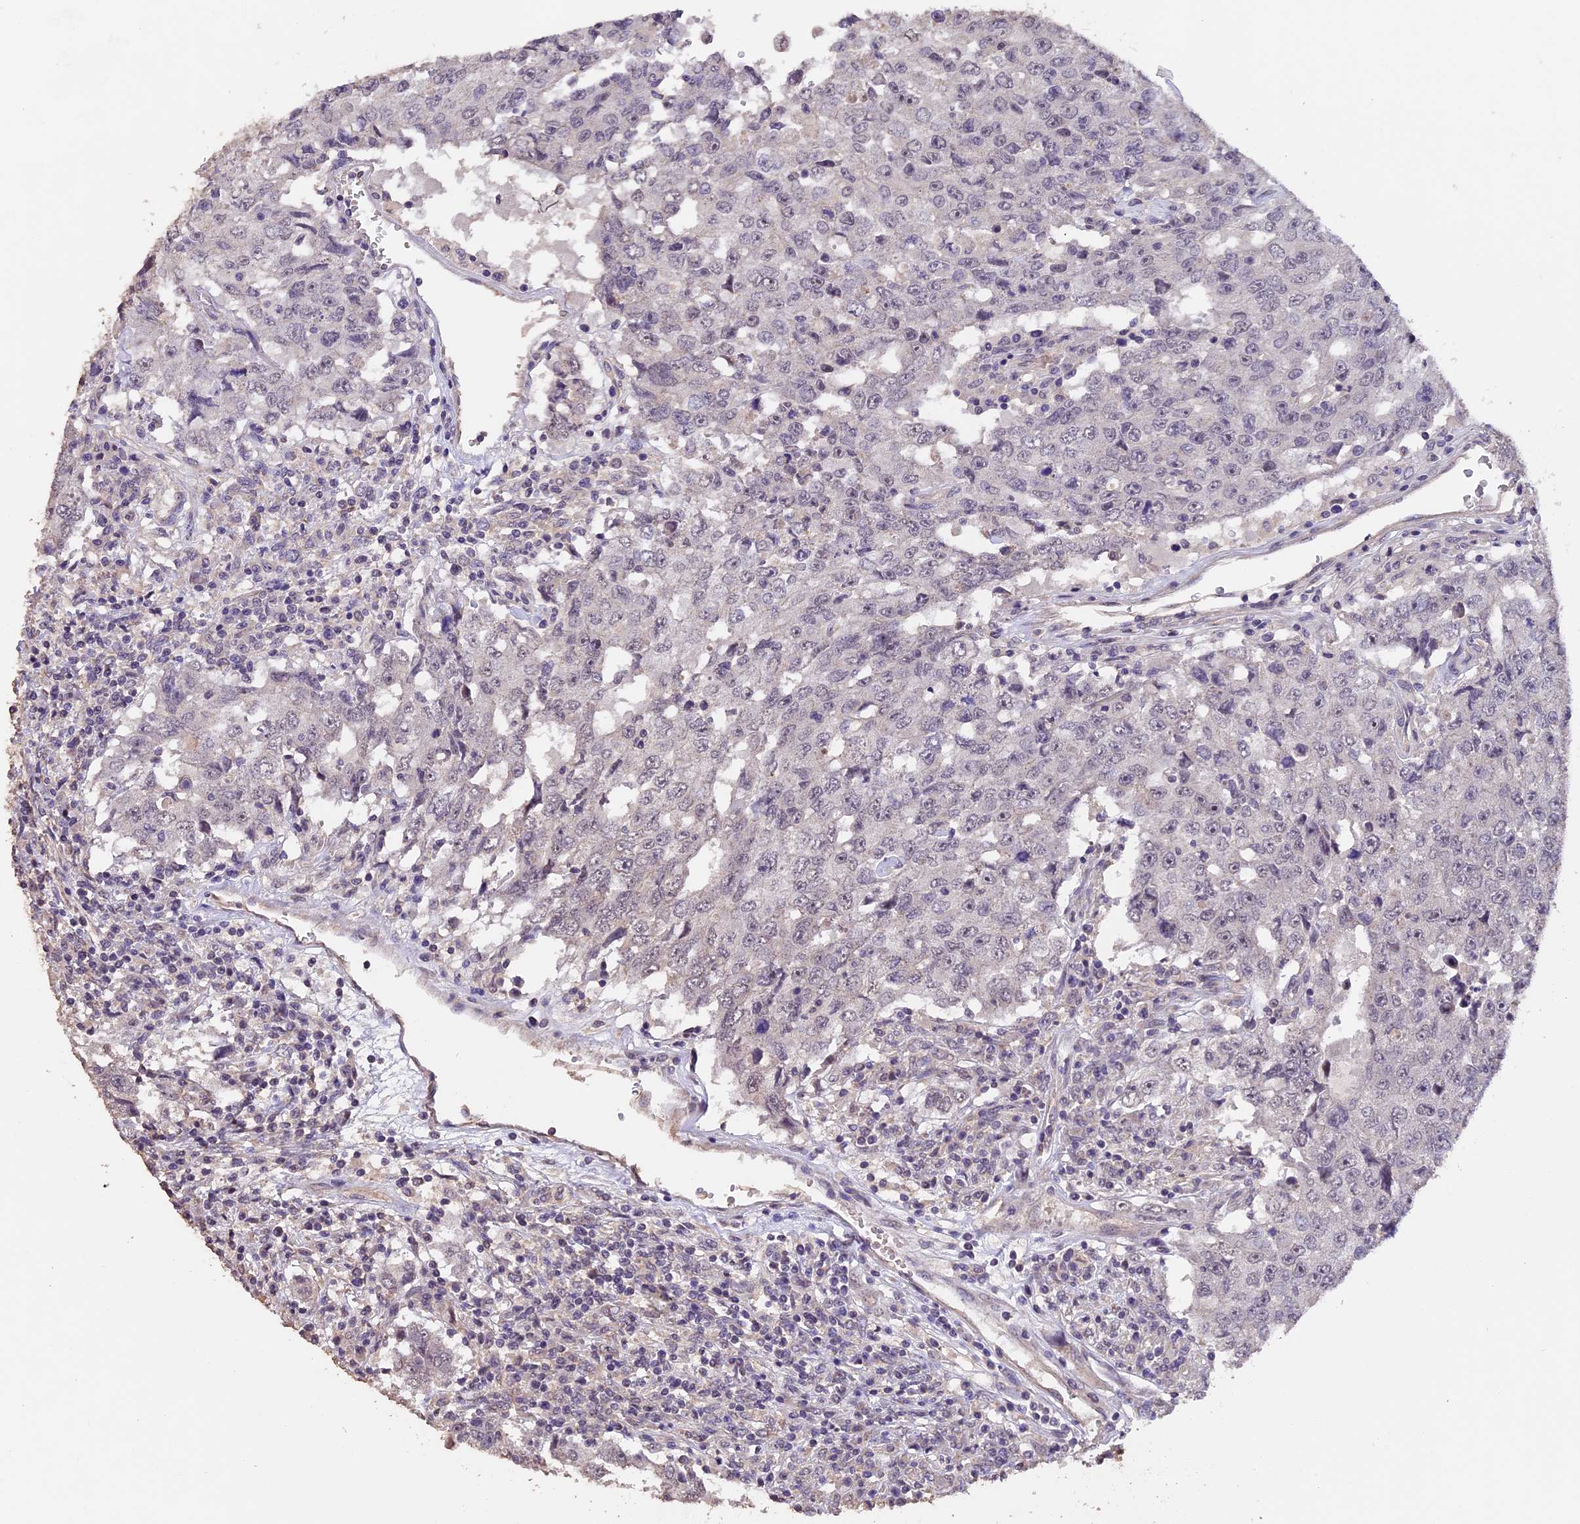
{"staining": {"intensity": "negative", "quantity": "none", "location": "none"}, "tissue": "testis cancer", "cell_type": "Tumor cells", "image_type": "cancer", "snomed": [{"axis": "morphology", "description": "Carcinoma, Embryonal, NOS"}, {"axis": "topography", "description": "Testis"}], "caption": "Immunohistochemistry (IHC) of human embryonal carcinoma (testis) displays no positivity in tumor cells.", "gene": "GNB5", "patient": {"sex": "male", "age": 26}}